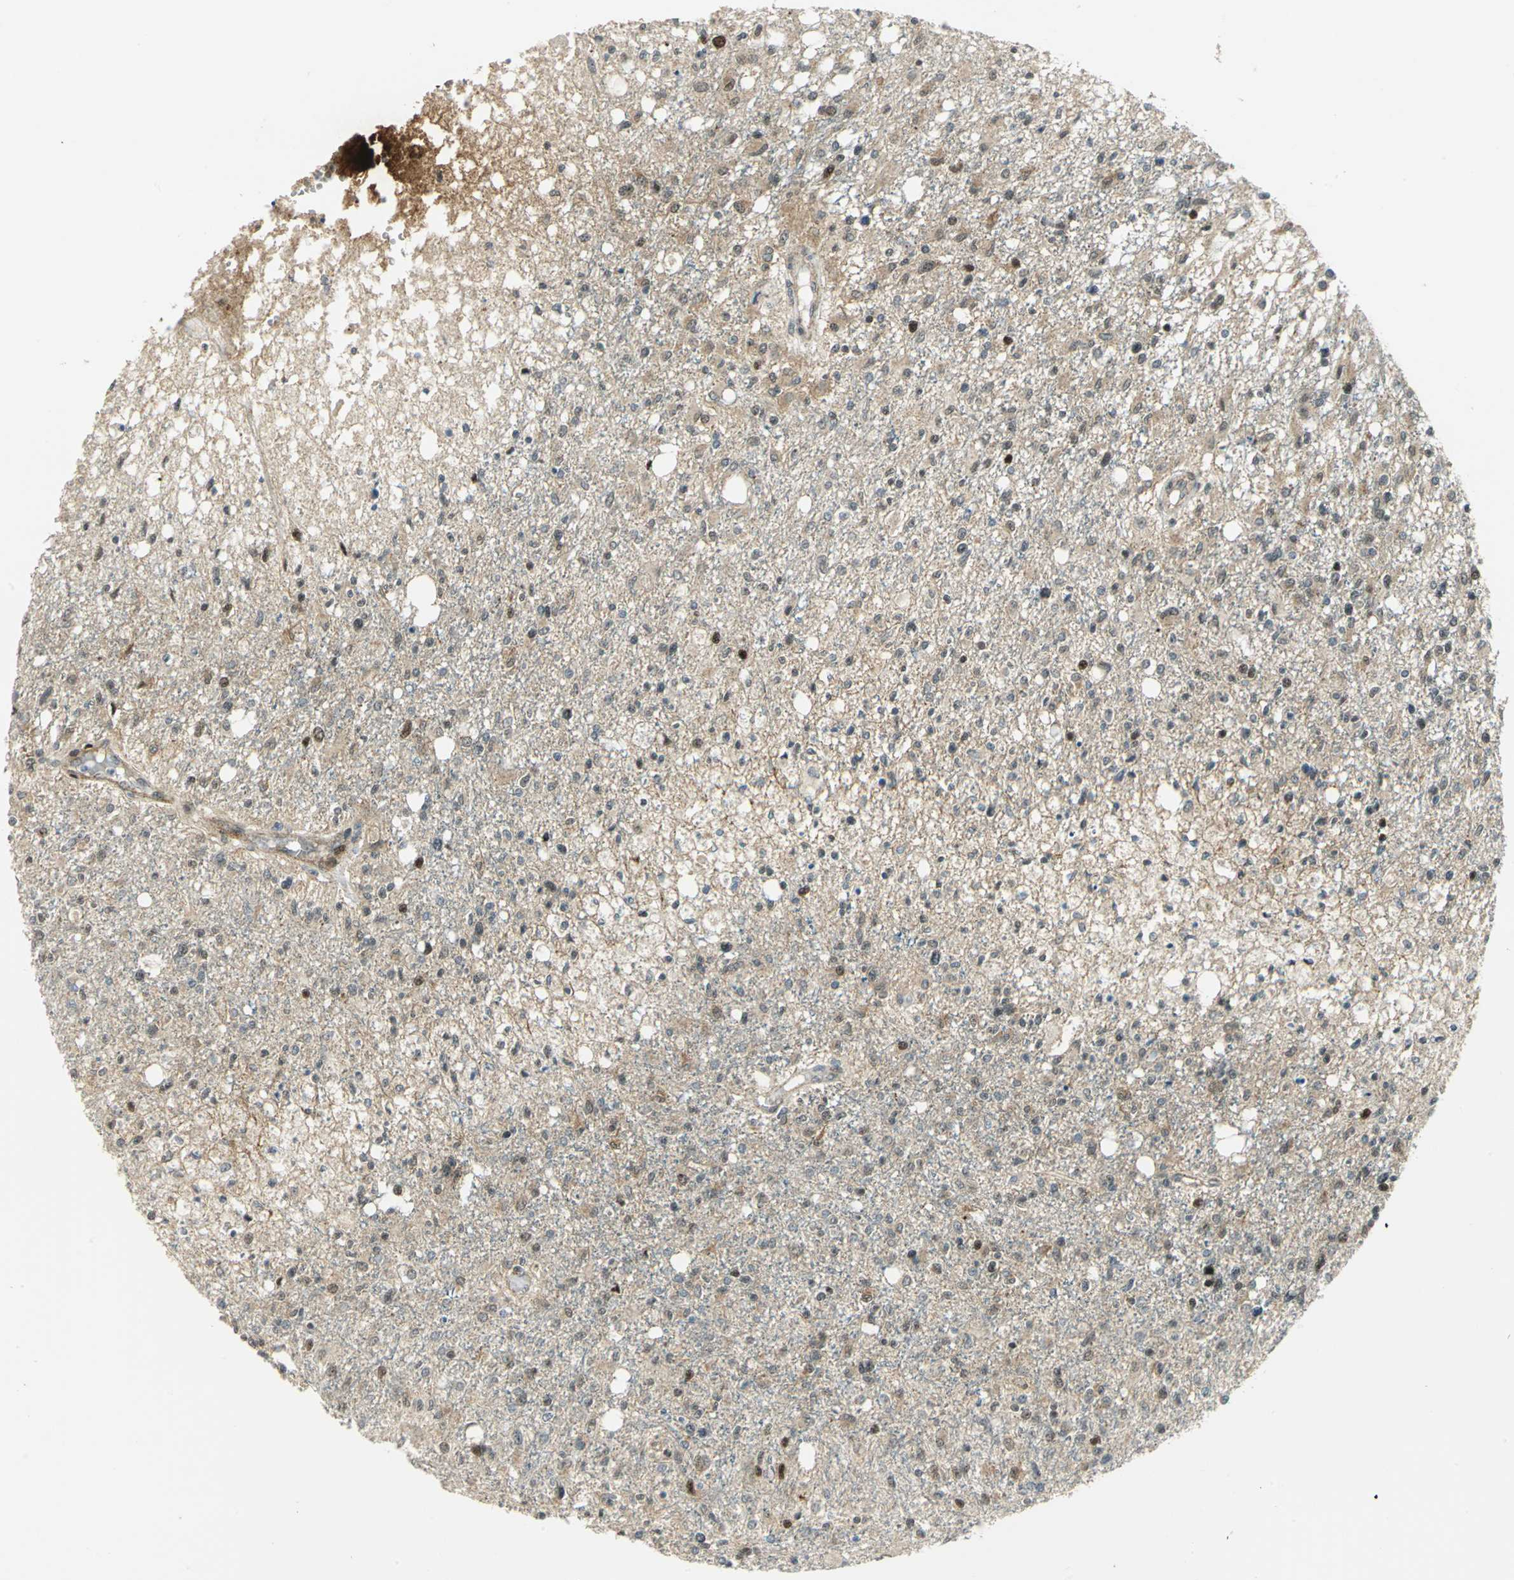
{"staining": {"intensity": "strong", "quantity": ">75%", "location": "cytoplasmic/membranous,nuclear"}, "tissue": "glioma", "cell_type": "Tumor cells", "image_type": "cancer", "snomed": [{"axis": "morphology", "description": "Glioma, malignant, High grade"}, {"axis": "topography", "description": "Cerebral cortex"}], "caption": "Protein expression by immunohistochemistry exhibits strong cytoplasmic/membranous and nuclear staining in about >75% of tumor cells in malignant glioma (high-grade).", "gene": "ATP6V1A", "patient": {"sex": "male", "age": 76}}